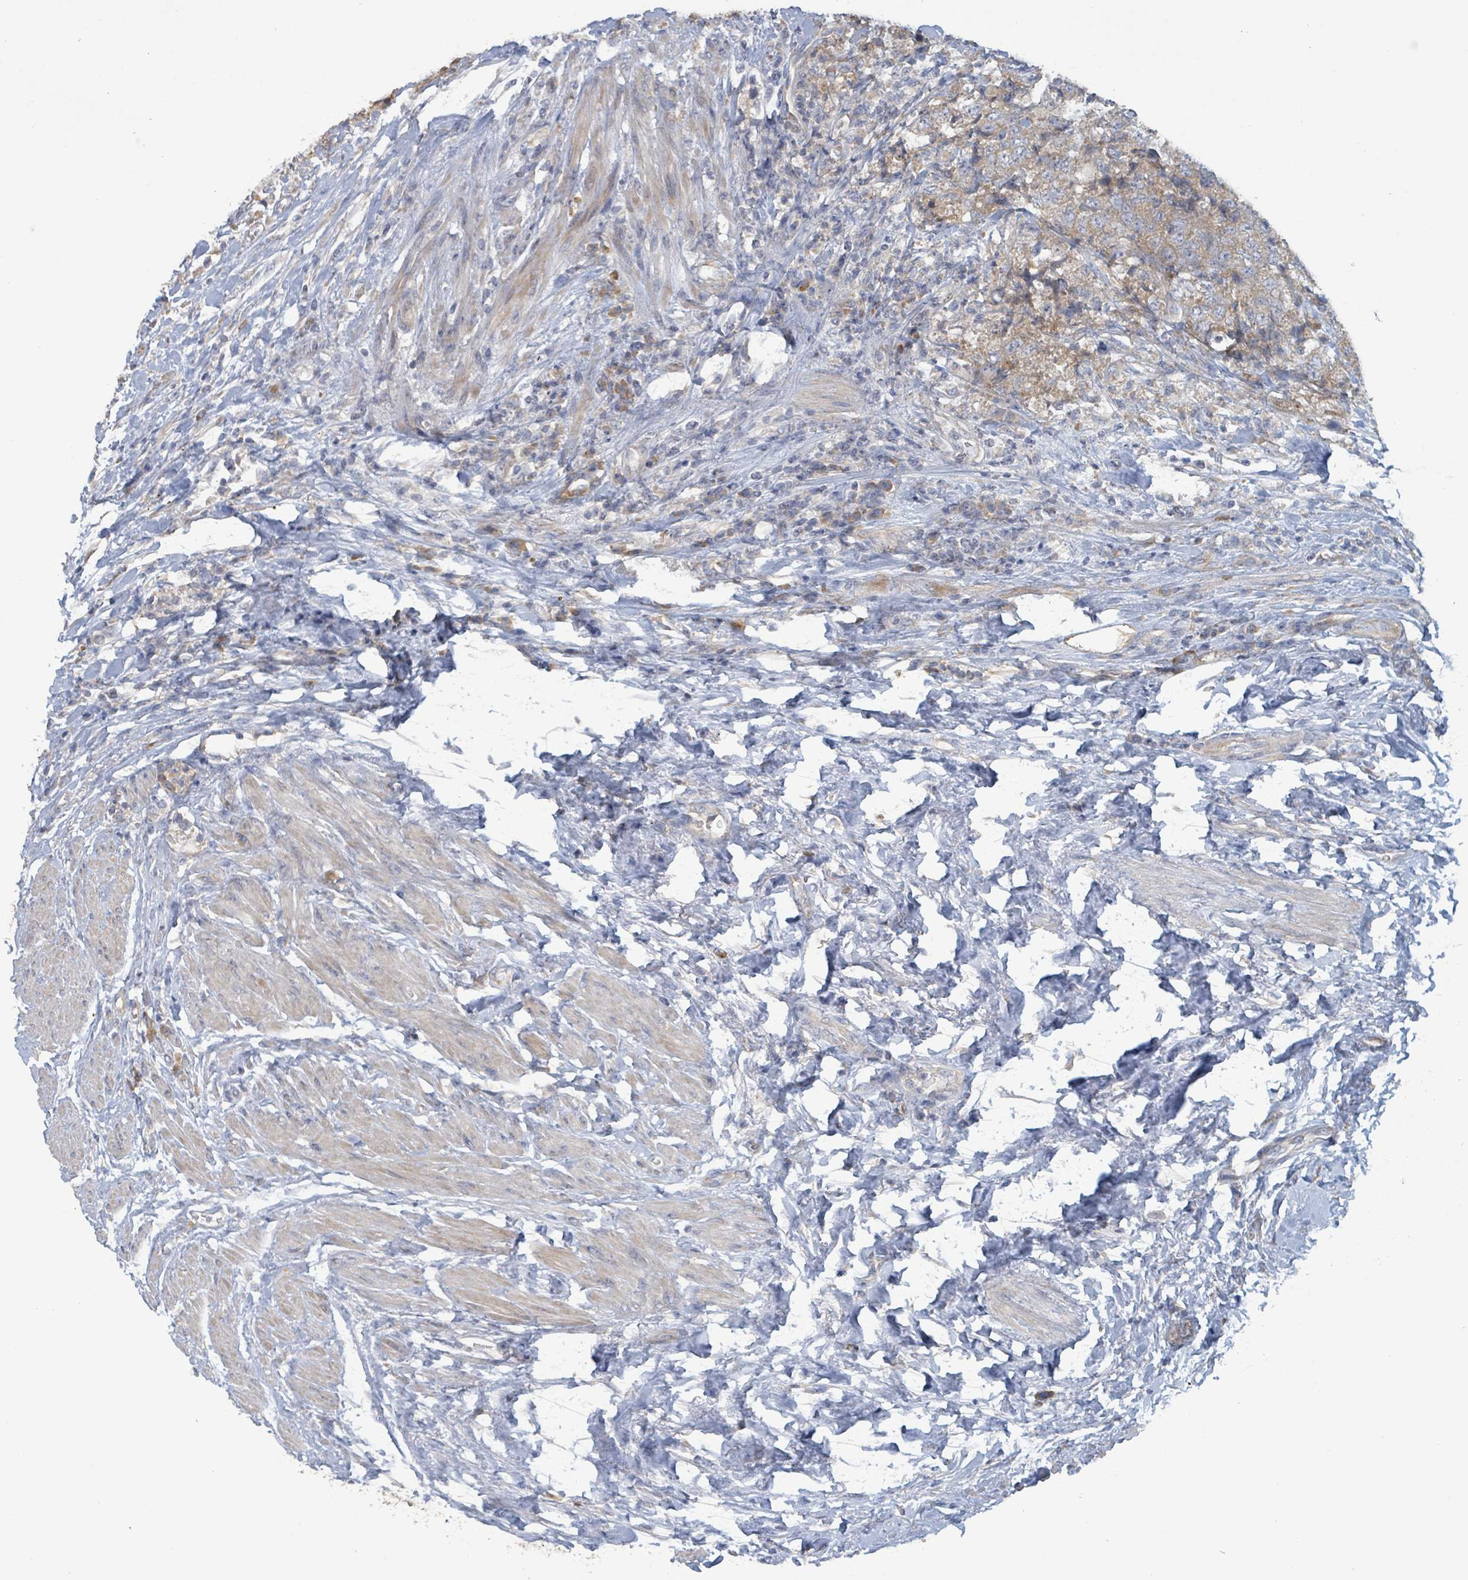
{"staining": {"intensity": "weak", "quantity": ">75%", "location": "cytoplasmic/membranous"}, "tissue": "urothelial cancer", "cell_type": "Tumor cells", "image_type": "cancer", "snomed": [{"axis": "morphology", "description": "Urothelial carcinoma, High grade"}, {"axis": "topography", "description": "Urinary bladder"}], "caption": "DAB (3,3'-diaminobenzidine) immunohistochemical staining of human urothelial cancer exhibits weak cytoplasmic/membranous protein staining in approximately >75% of tumor cells. (Brightfield microscopy of DAB IHC at high magnification).", "gene": "RPL32", "patient": {"sex": "female", "age": 78}}